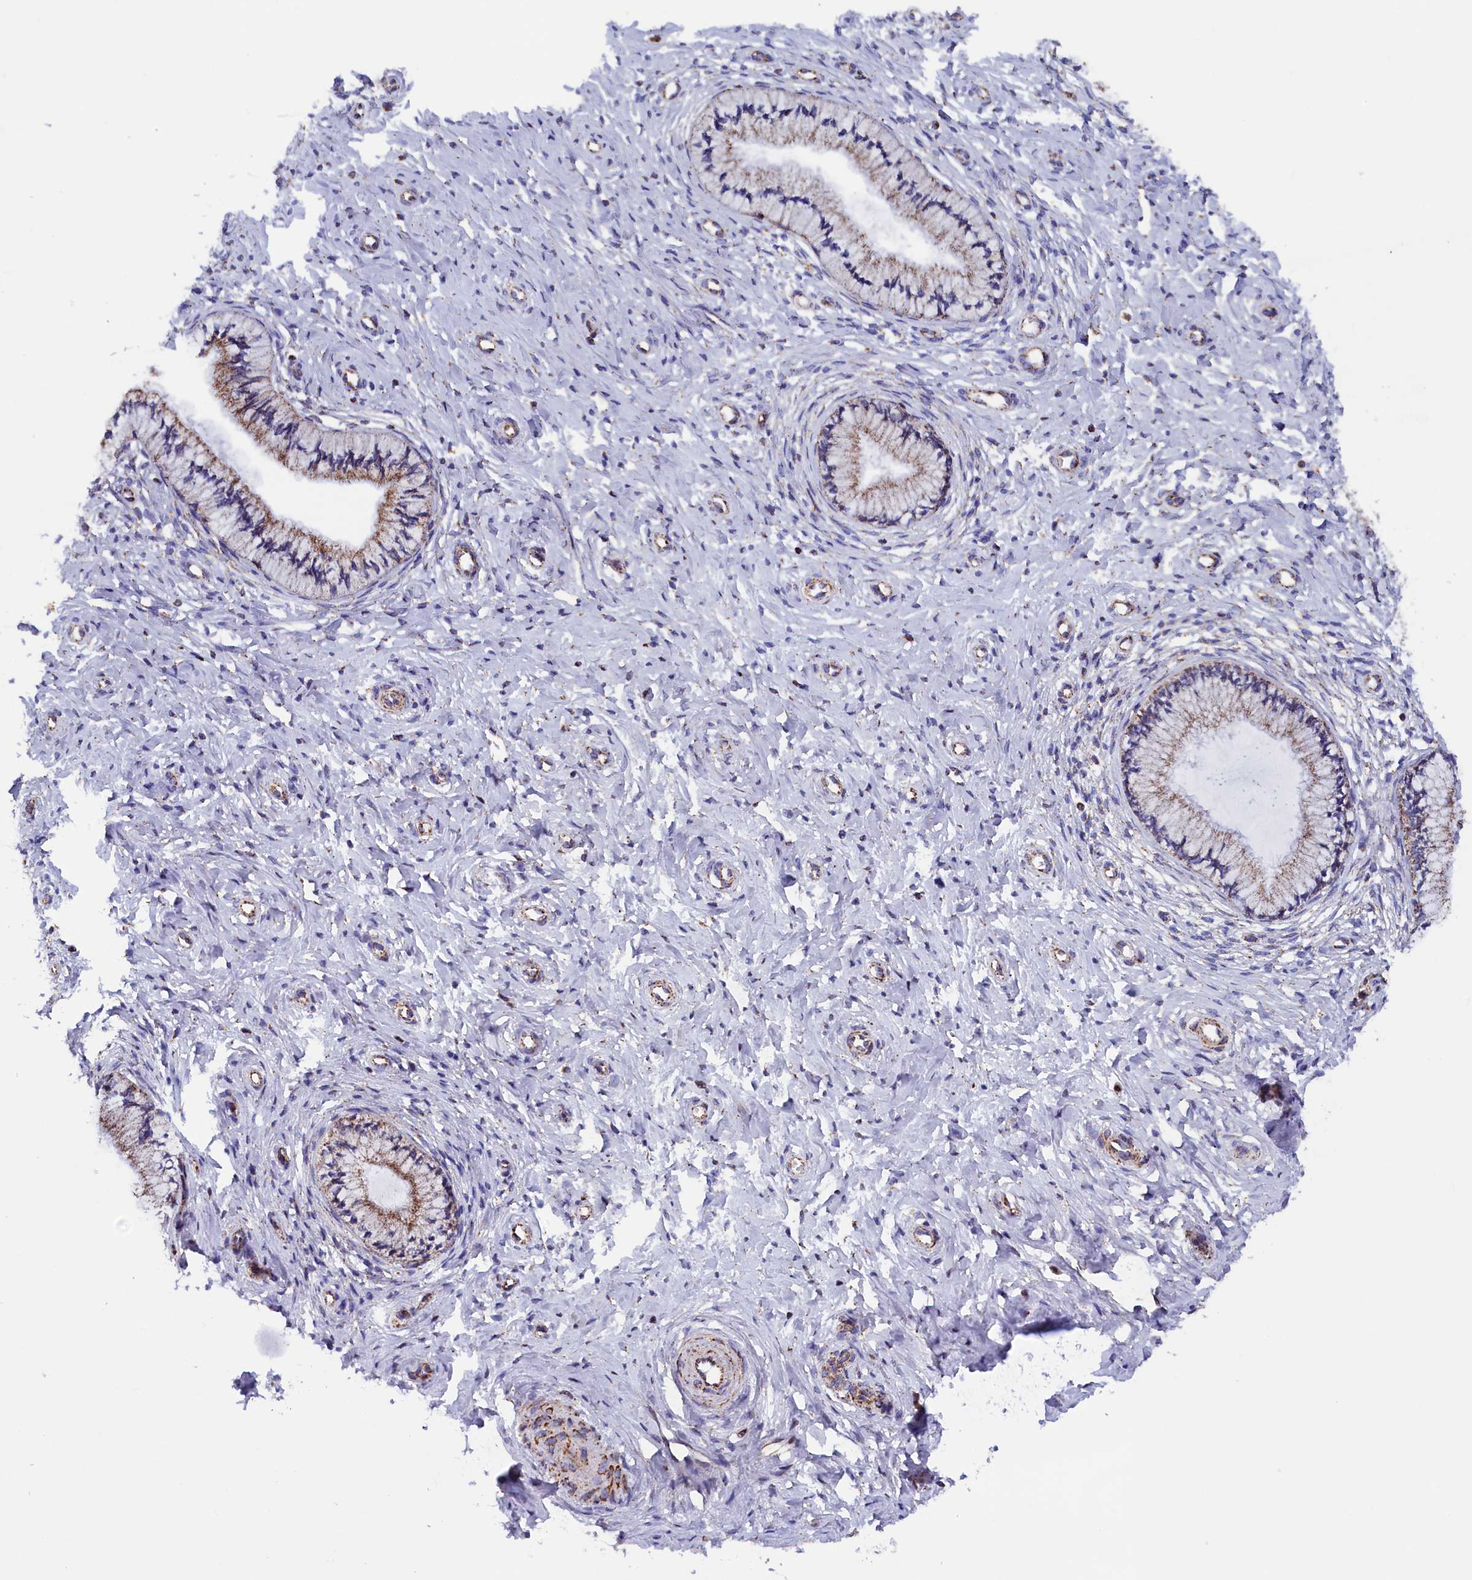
{"staining": {"intensity": "moderate", "quantity": "25%-75%", "location": "cytoplasmic/membranous"}, "tissue": "cervix", "cell_type": "Glandular cells", "image_type": "normal", "snomed": [{"axis": "morphology", "description": "Normal tissue, NOS"}, {"axis": "topography", "description": "Cervix"}], "caption": "Cervix stained for a protein (brown) shows moderate cytoplasmic/membranous positive expression in about 25%-75% of glandular cells.", "gene": "SLC39A3", "patient": {"sex": "female", "age": 36}}